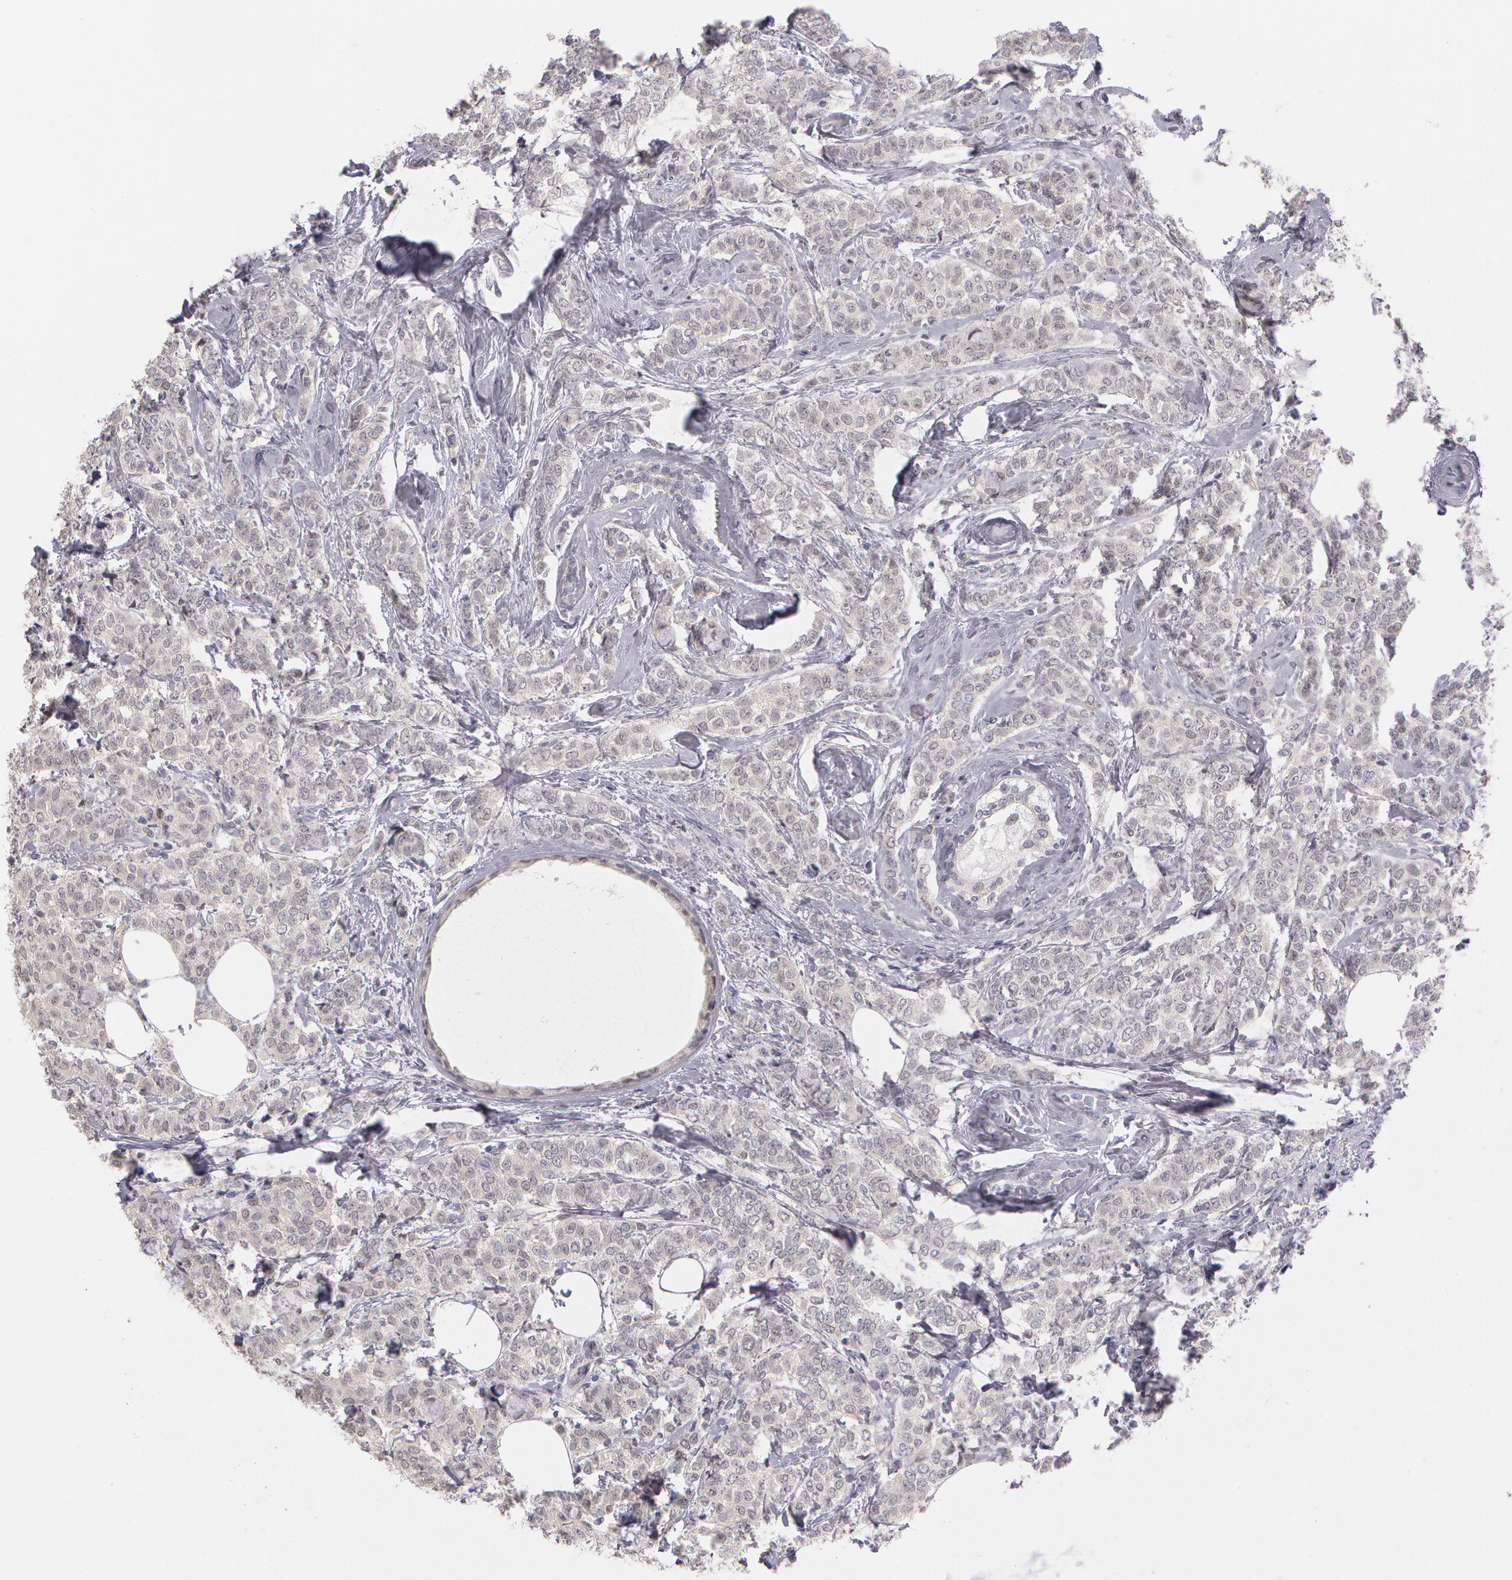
{"staining": {"intensity": "negative", "quantity": "none", "location": "none"}, "tissue": "breast cancer", "cell_type": "Tumor cells", "image_type": "cancer", "snomed": [{"axis": "morphology", "description": "Lobular carcinoma"}, {"axis": "topography", "description": "Breast"}], "caption": "DAB (3,3'-diaminobenzidine) immunohistochemical staining of breast lobular carcinoma shows no significant positivity in tumor cells.", "gene": "PRICKLE1", "patient": {"sex": "female", "age": 60}}